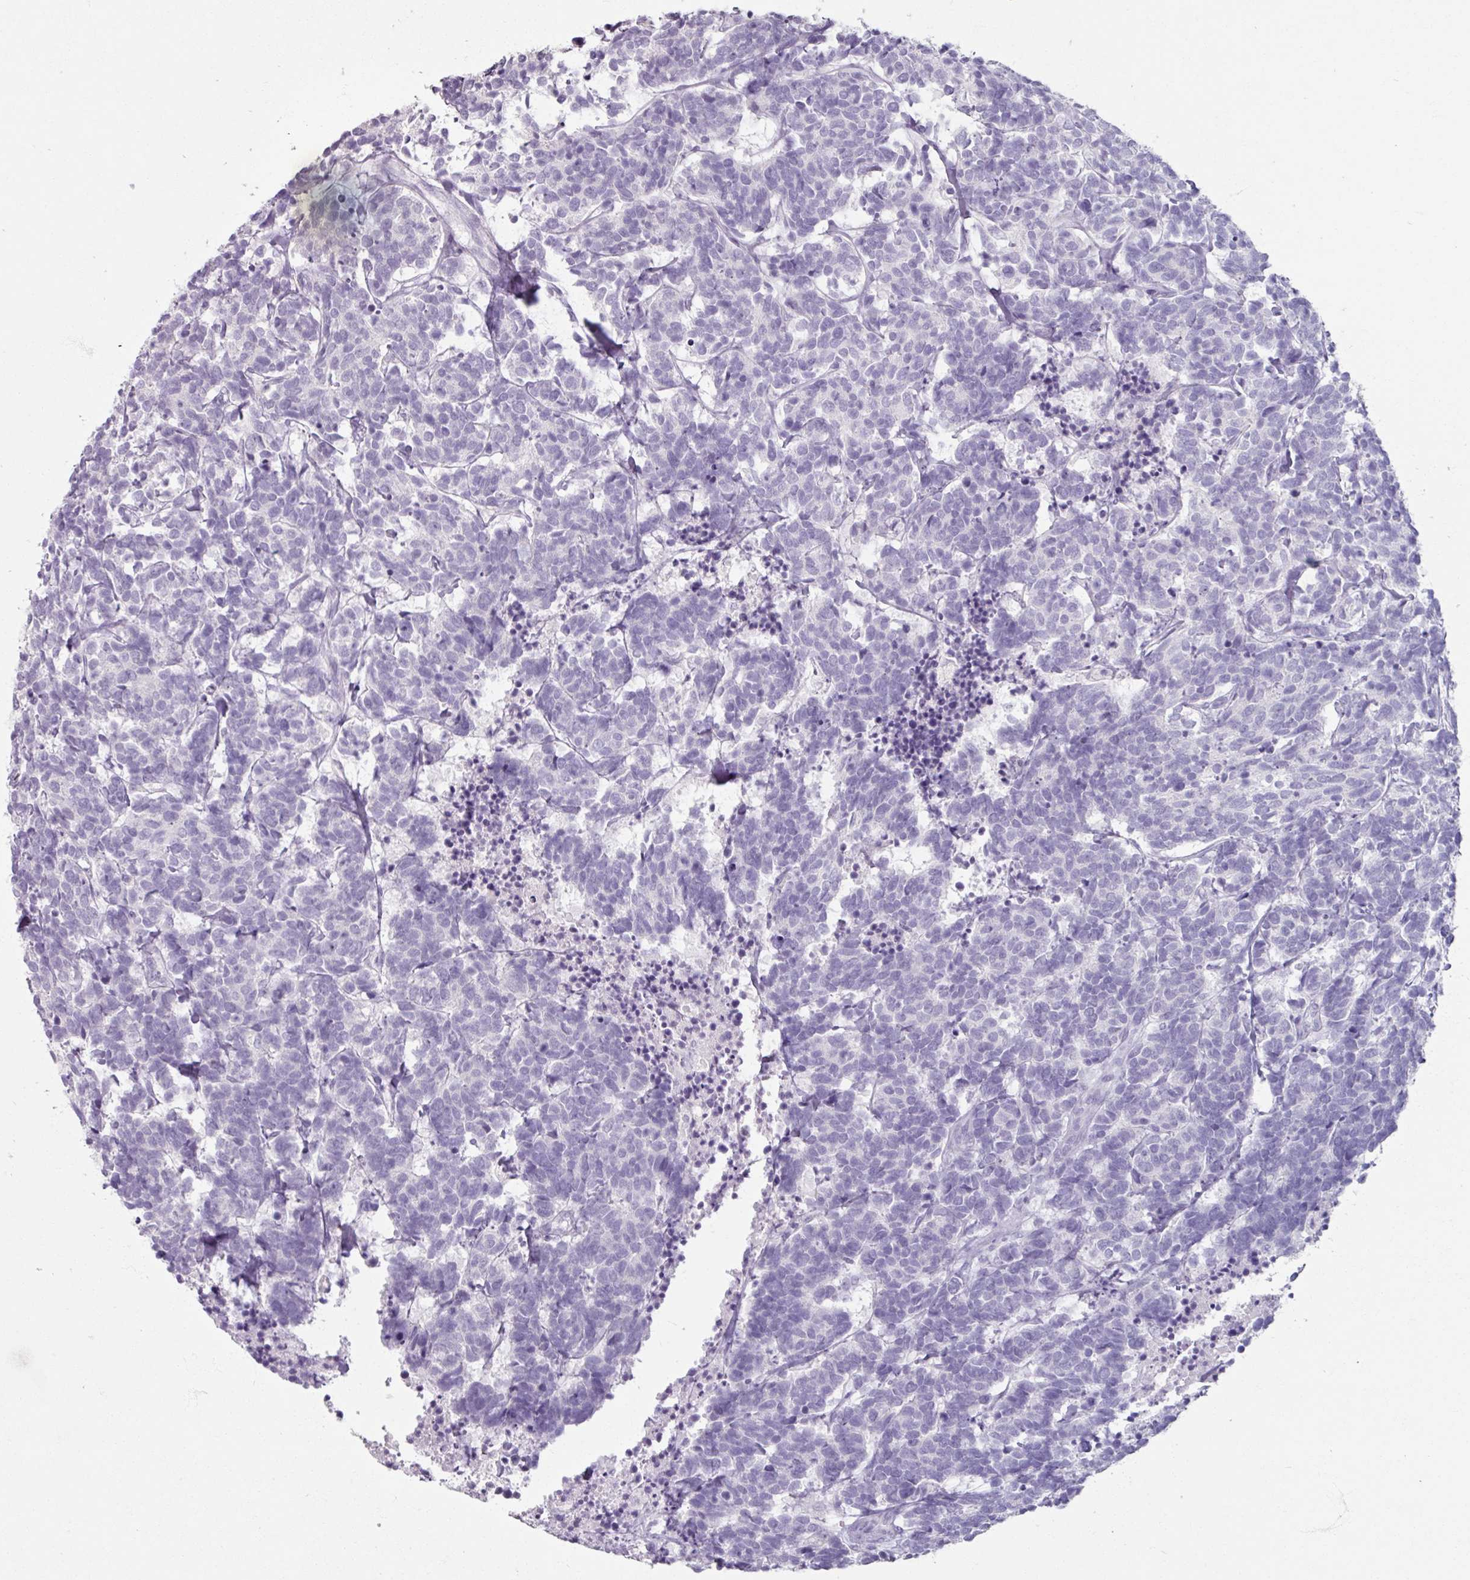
{"staining": {"intensity": "negative", "quantity": "none", "location": "none"}, "tissue": "carcinoid", "cell_type": "Tumor cells", "image_type": "cancer", "snomed": [{"axis": "morphology", "description": "Carcinoma, NOS"}, {"axis": "morphology", "description": "Carcinoid, malignant, NOS"}, {"axis": "topography", "description": "Urinary bladder"}], "caption": "The image shows no staining of tumor cells in carcinoid.", "gene": "SLC27A5", "patient": {"sex": "male", "age": 57}}